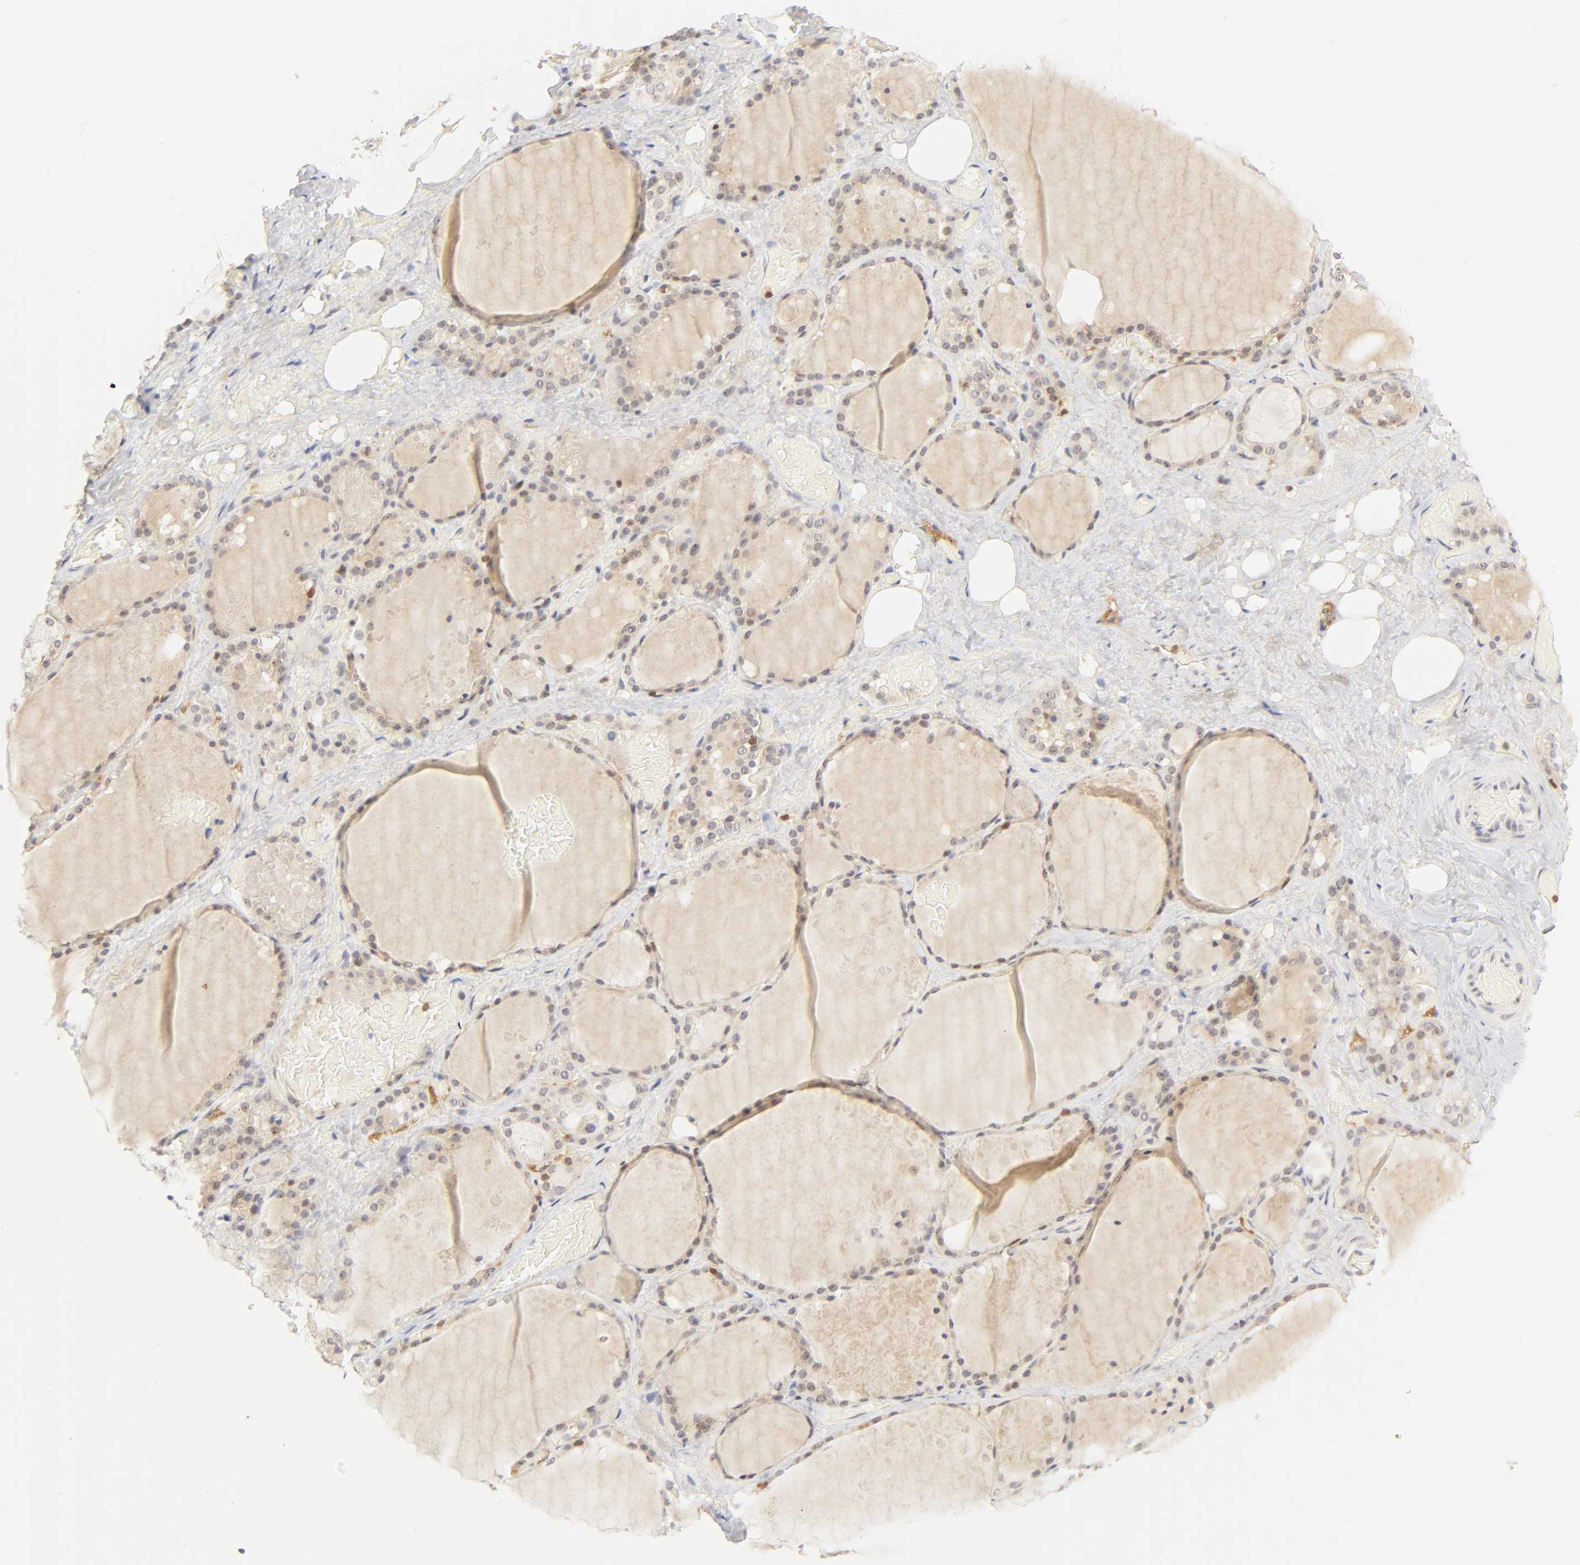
{"staining": {"intensity": "negative", "quantity": "none", "location": "none"}, "tissue": "thyroid gland", "cell_type": "Glandular cells", "image_type": "normal", "snomed": [{"axis": "morphology", "description": "Normal tissue, NOS"}, {"axis": "topography", "description": "Thyroid gland"}], "caption": "An immunohistochemistry (IHC) micrograph of benign thyroid gland is shown. There is no staining in glandular cells of thyroid gland. (Stains: DAB immunohistochemistry with hematoxylin counter stain, Microscopy: brightfield microscopy at high magnification).", "gene": "KIF2A", "patient": {"sex": "male", "age": 61}}